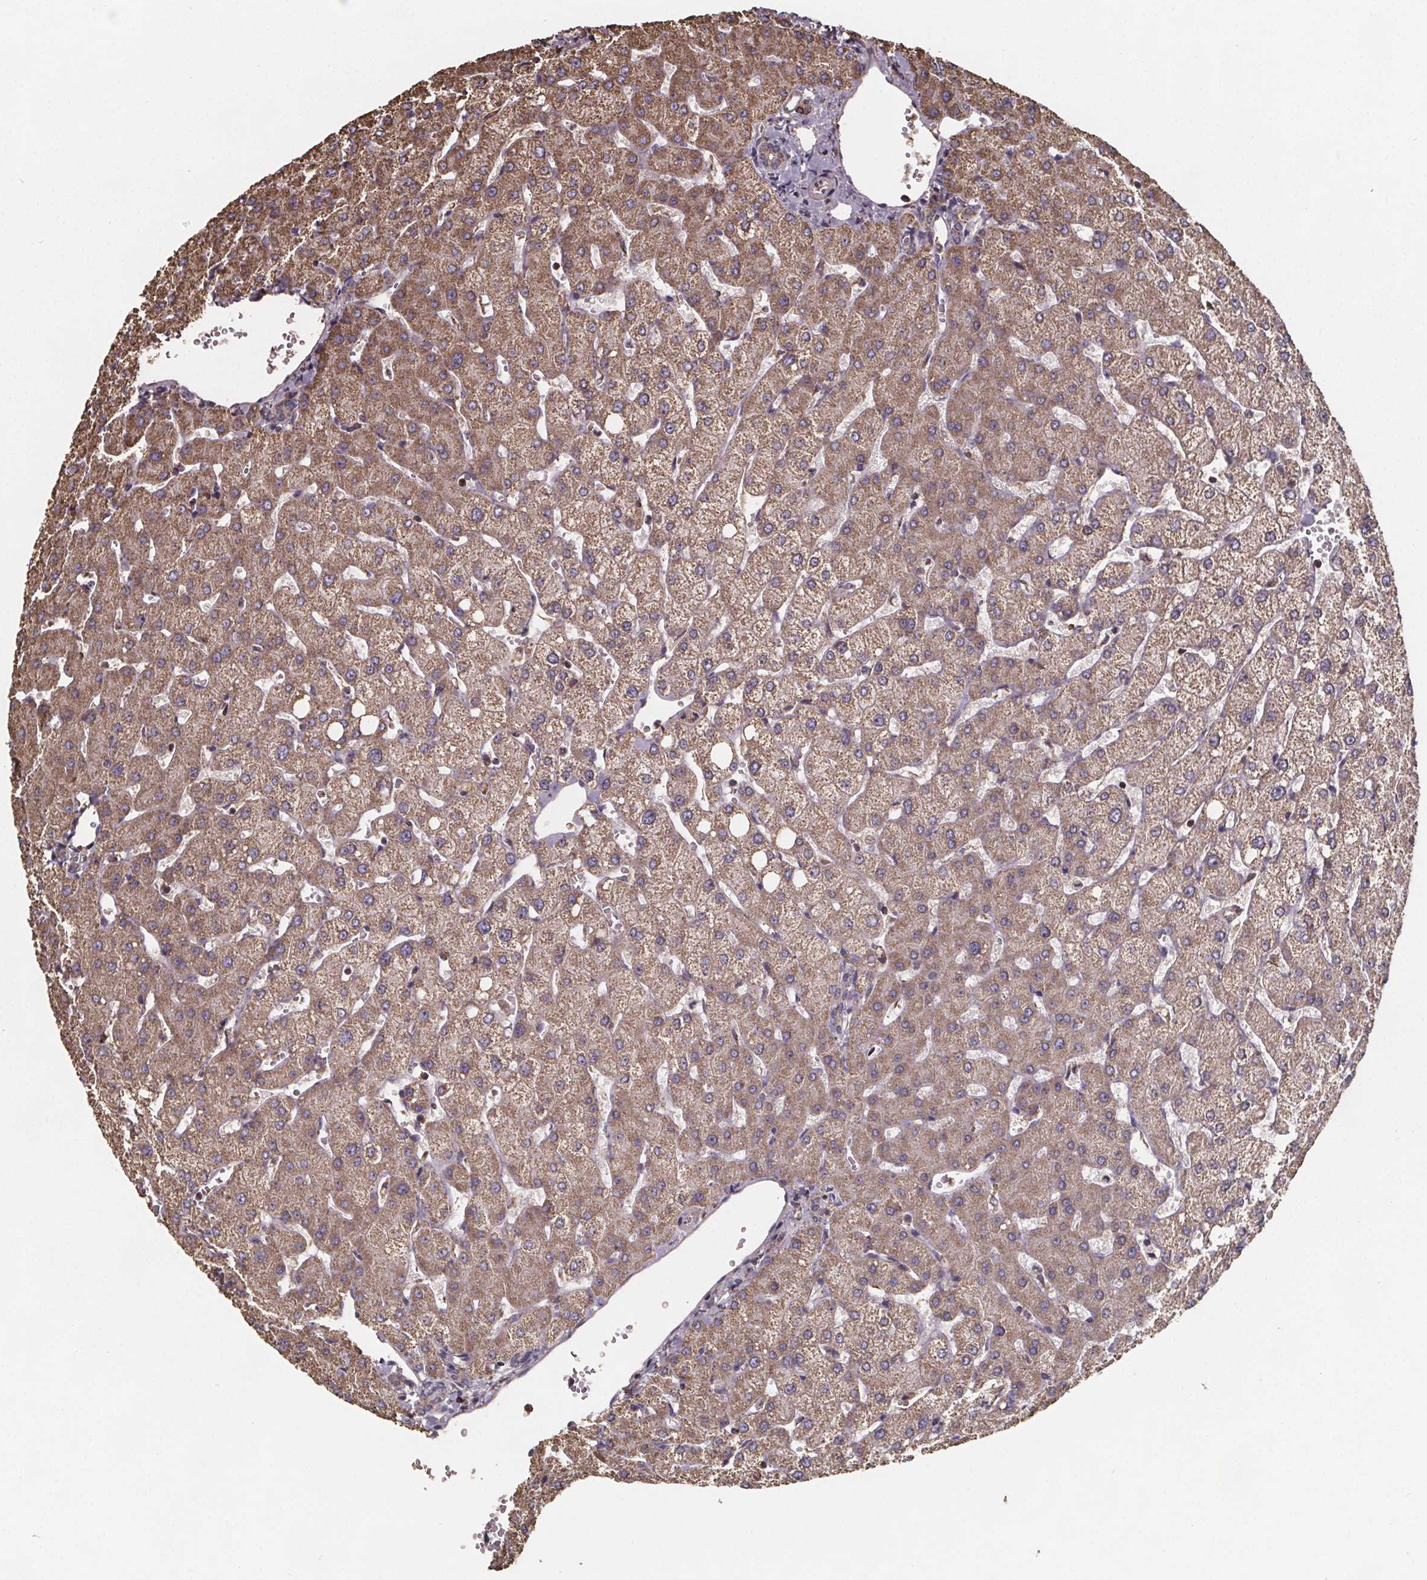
{"staining": {"intensity": "negative", "quantity": "none", "location": "none"}, "tissue": "liver", "cell_type": "Cholangiocytes", "image_type": "normal", "snomed": [{"axis": "morphology", "description": "Normal tissue, NOS"}, {"axis": "topography", "description": "Liver"}], "caption": "The image reveals no staining of cholangiocytes in unremarkable liver. The staining is performed using DAB (3,3'-diaminobenzidine) brown chromogen with nuclei counter-stained in using hematoxylin.", "gene": "SLC35D2", "patient": {"sex": "female", "age": 54}}